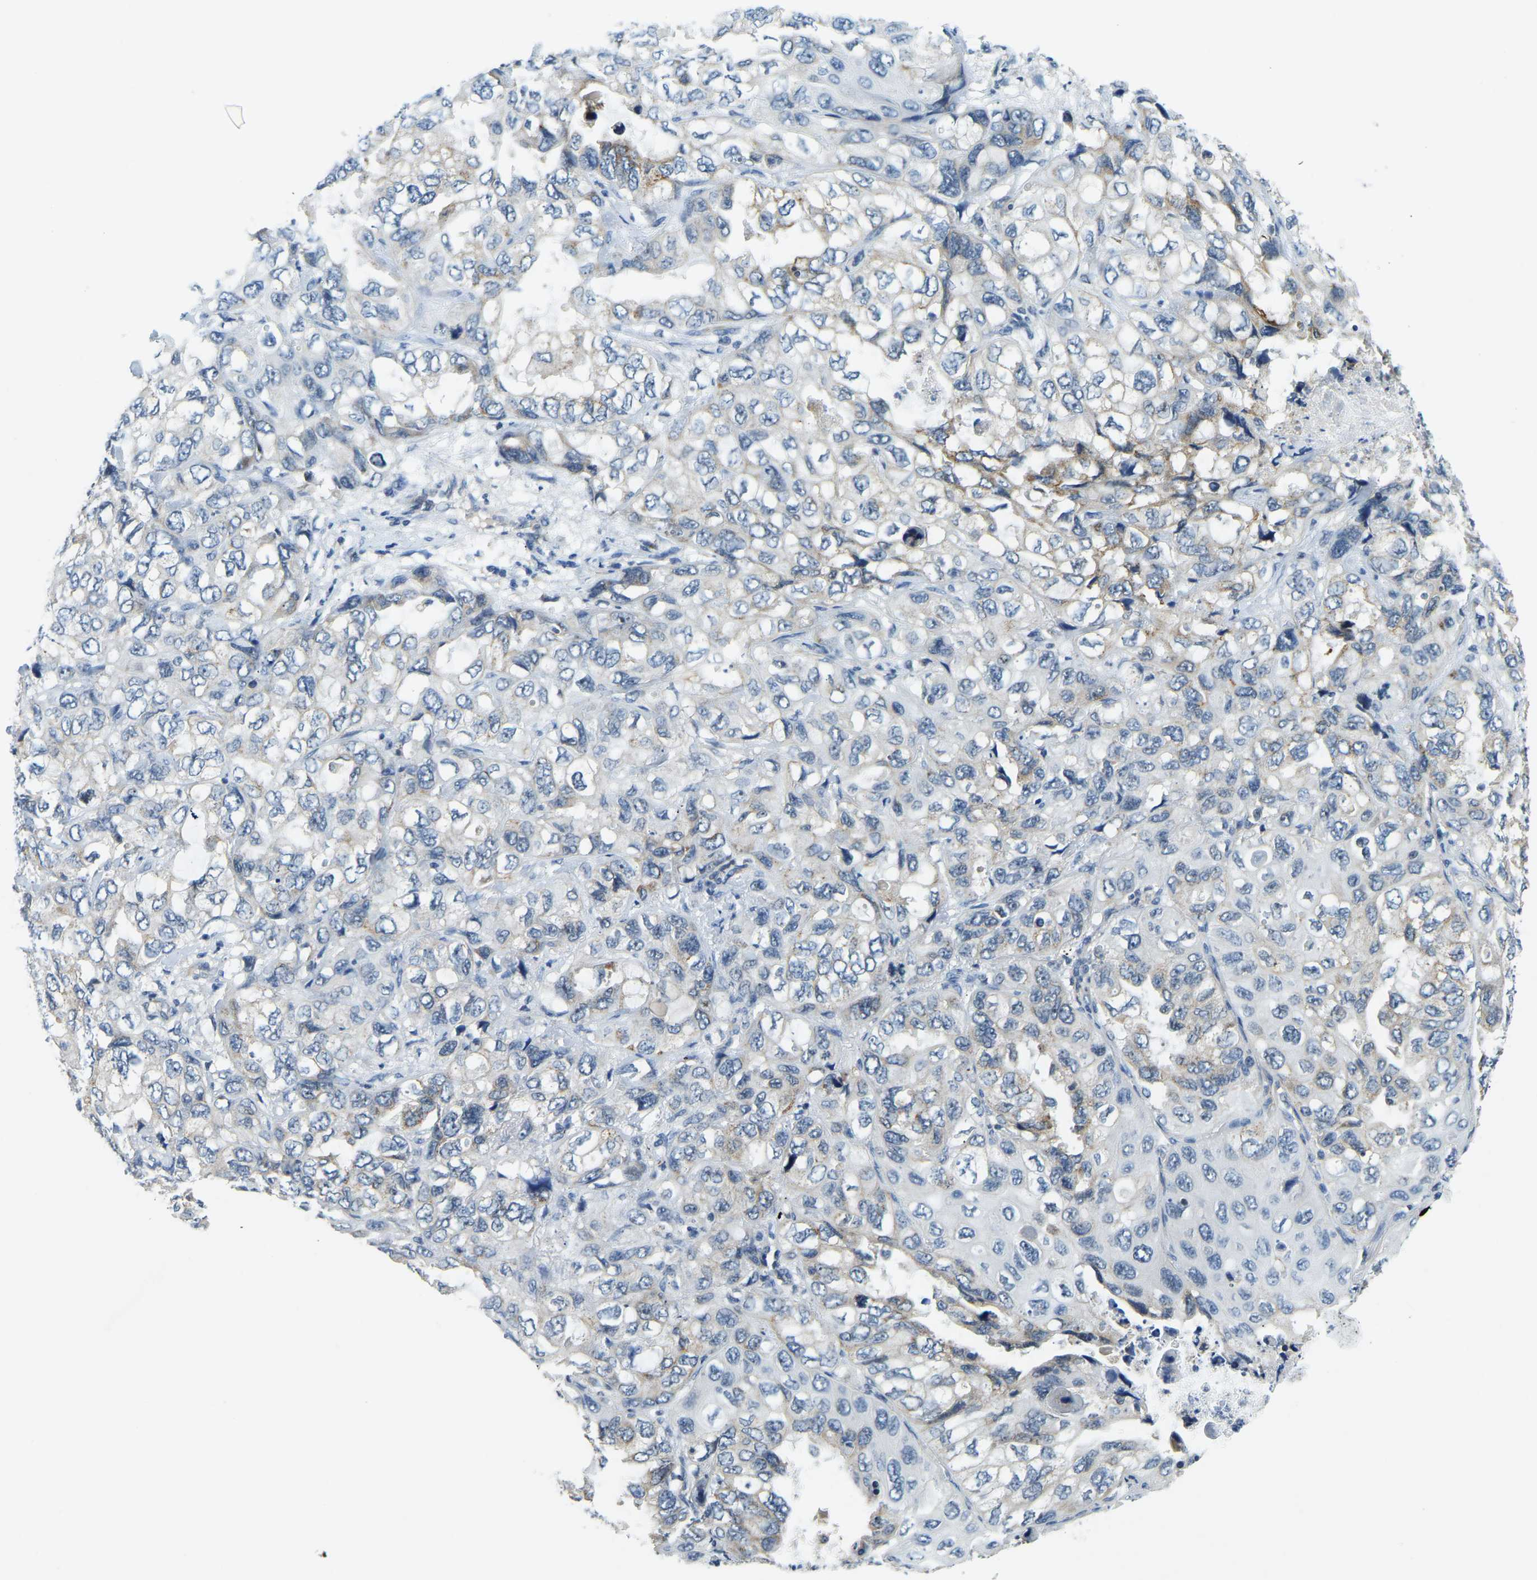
{"staining": {"intensity": "moderate", "quantity": "<25%", "location": "cytoplasmic/membranous"}, "tissue": "lung cancer", "cell_type": "Tumor cells", "image_type": "cancer", "snomed": [{"axis": "morphology", "description": "Squamous cell carcinoma, NOS"}, {"axis": "topography", "description": "Lung"}], "caption": "There is low levels of moderate cytoplasmic/membranous staining in tumor cells of squamous cell carcinoma (lung), as demonstrated by immunohistochemical staining (brown color).", "gene": "RRP1", "patient": {"sex": "female", "age": 73}}